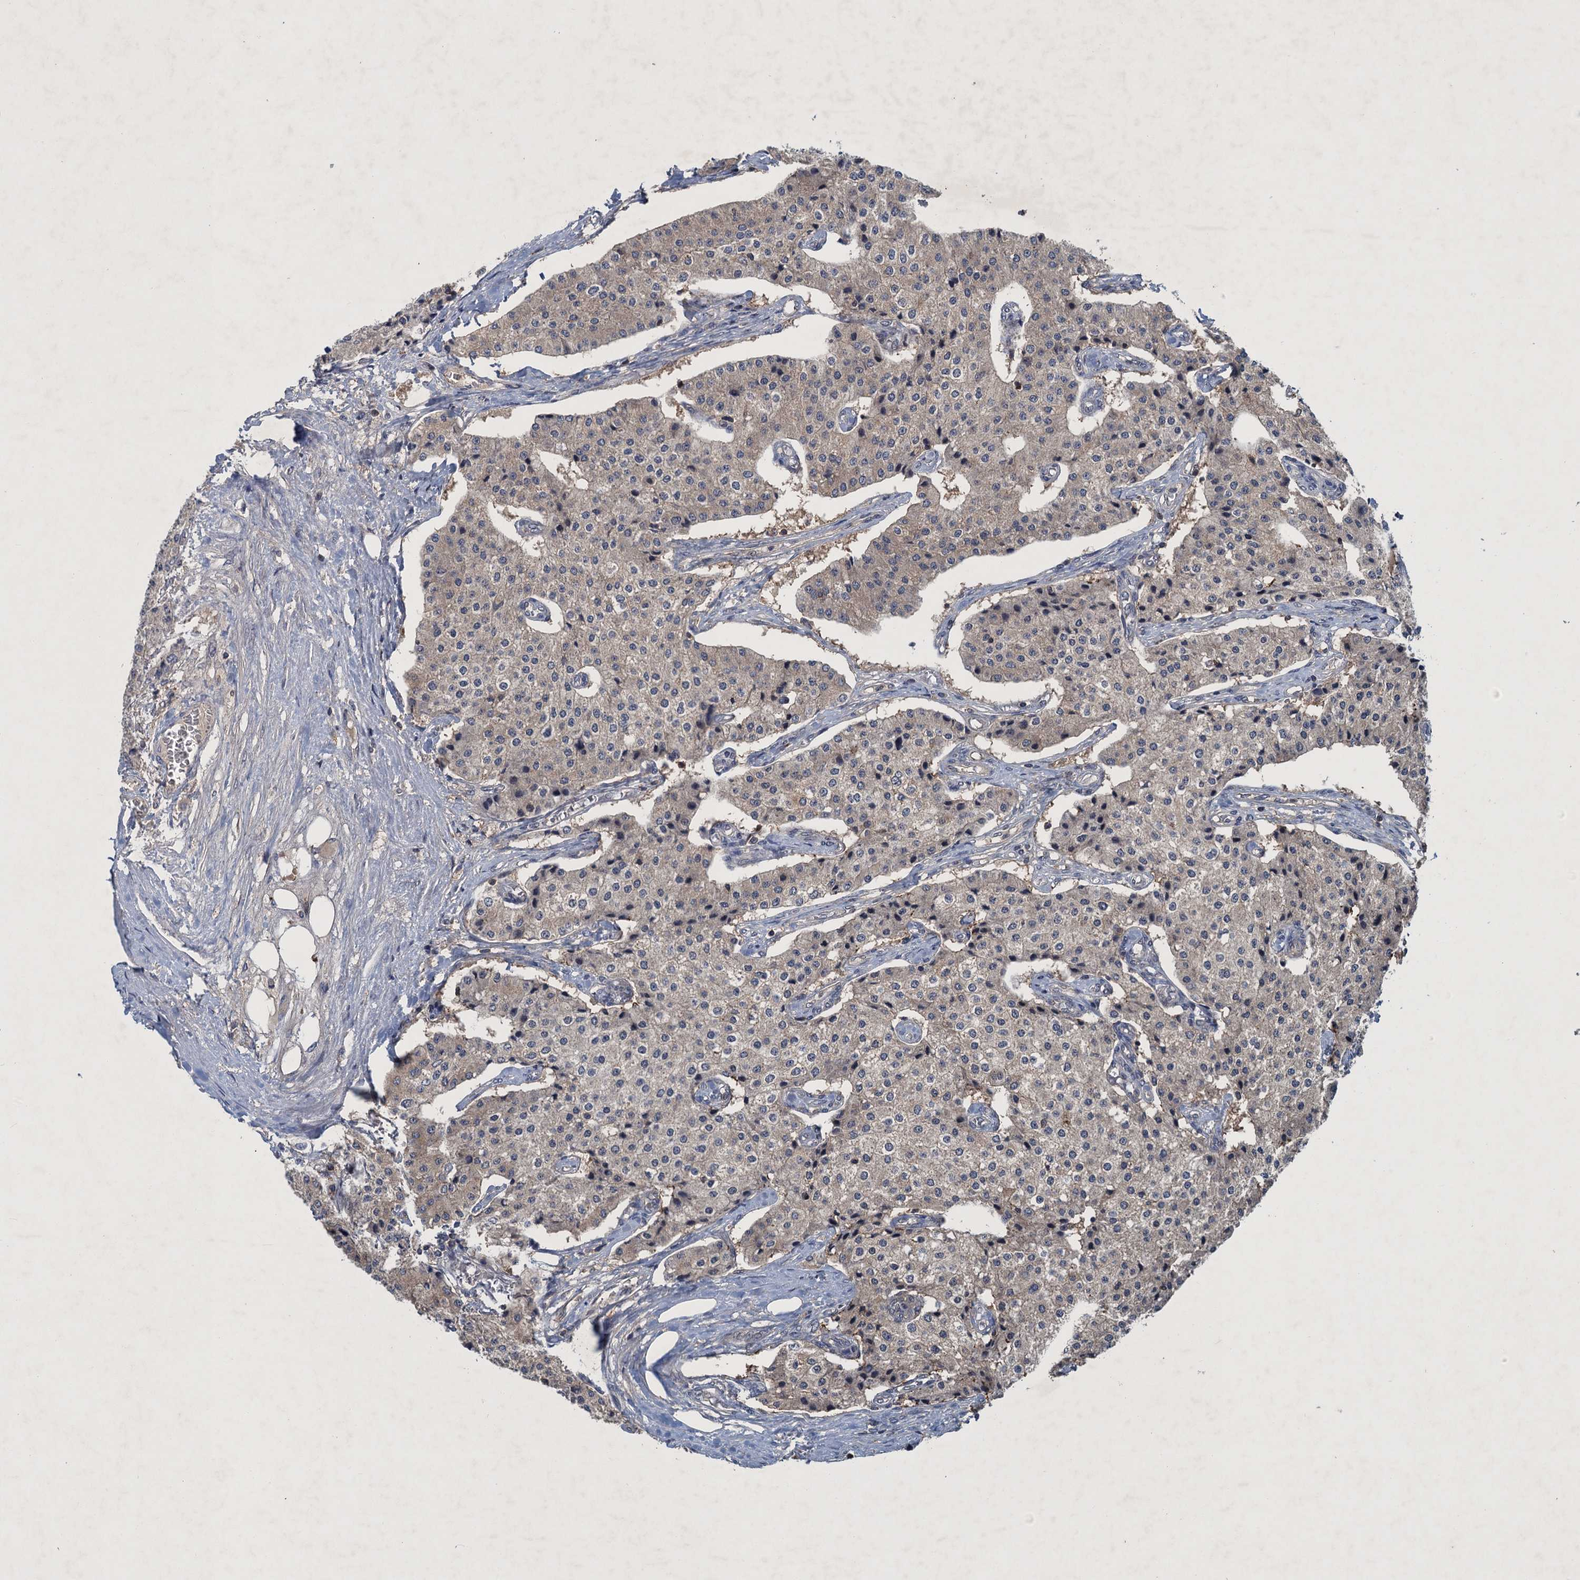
{"staining": {"intensity": "weak", "quantity": "<25%", "location": "cytoplasmic/membranous"}, "tissue": "carcinoid", "cell_type": "Tumor cells", "image_type": "cancer", "snomed": [{"axis": "morphology", "description": "Carcinoid, malignant, NOS"}, {"axis": "topography", "description": "Colon"}], "caption": "Malignant carcinoid stained for a protein using IHC exhibits no staining tumor cells.", "gene": "RNF165", "patient": {"sex": "female", "age": 52}}